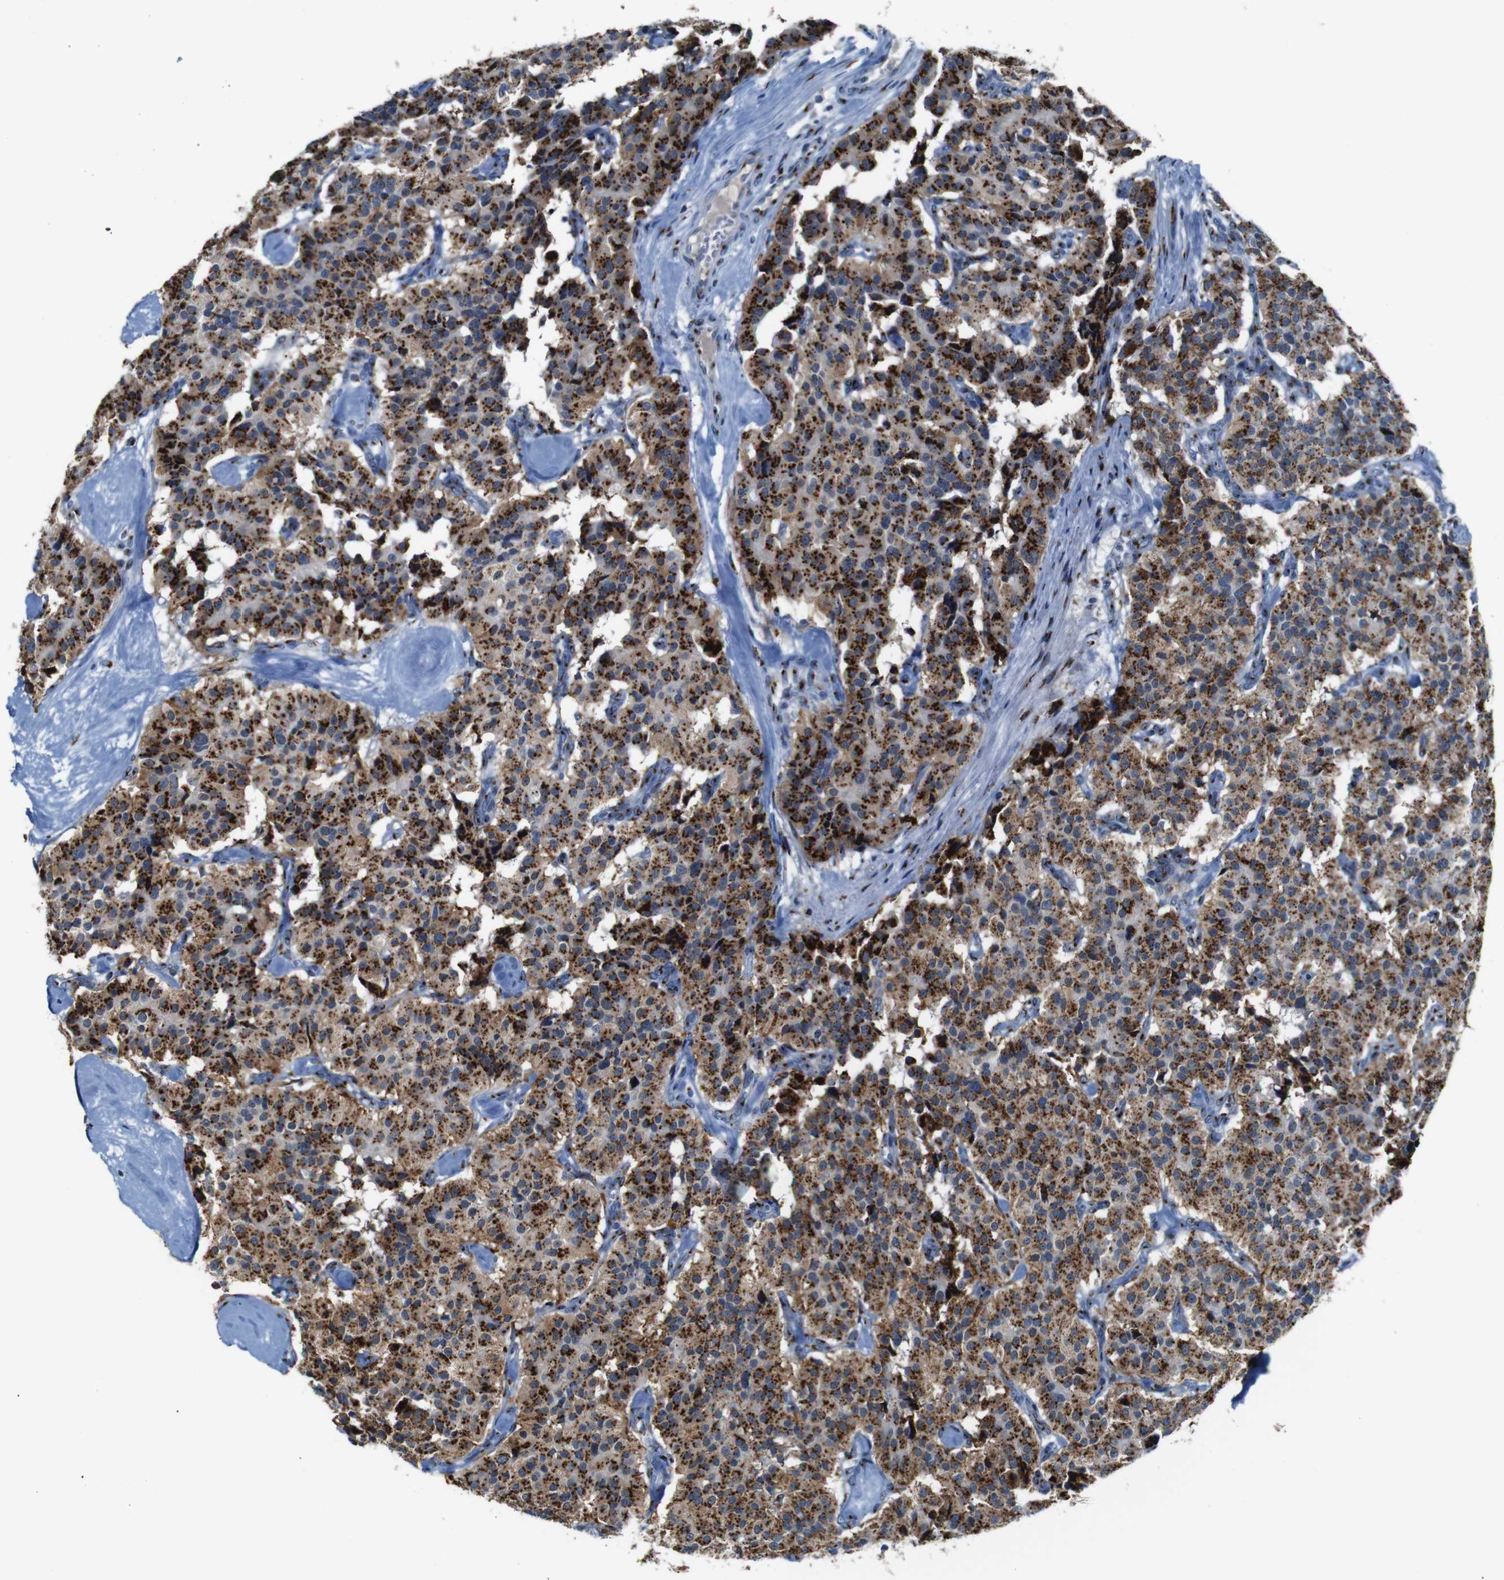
{"staining": {"intensity": "strong", "quantity": ">75%", "location": "cytoplasmic/membranous"}, "tissue": "carcinoid", "cell_type": "Tumor cells", "image_type": "cancer", "snomed": [{"axis": "morphology", "description": "Carcinoid, malignant, NOS"}, {"axis": "topography", "description": "Lung"}], "caption": "IHC staining of carcinoid, which demonstrates high levels of strong cytoplasmic/membranous expression in about >75% of tumor cells indicating strong cytoplasmic/membranous protein positivity. The staining was performed using DAB (3,3'-diaminobenzidine) (brown) for protein detection and nuclei were counterstained in hematoxylin (blue).", "gene": "TGOLN2", "patient": {"sex": "male", "age": 30}}